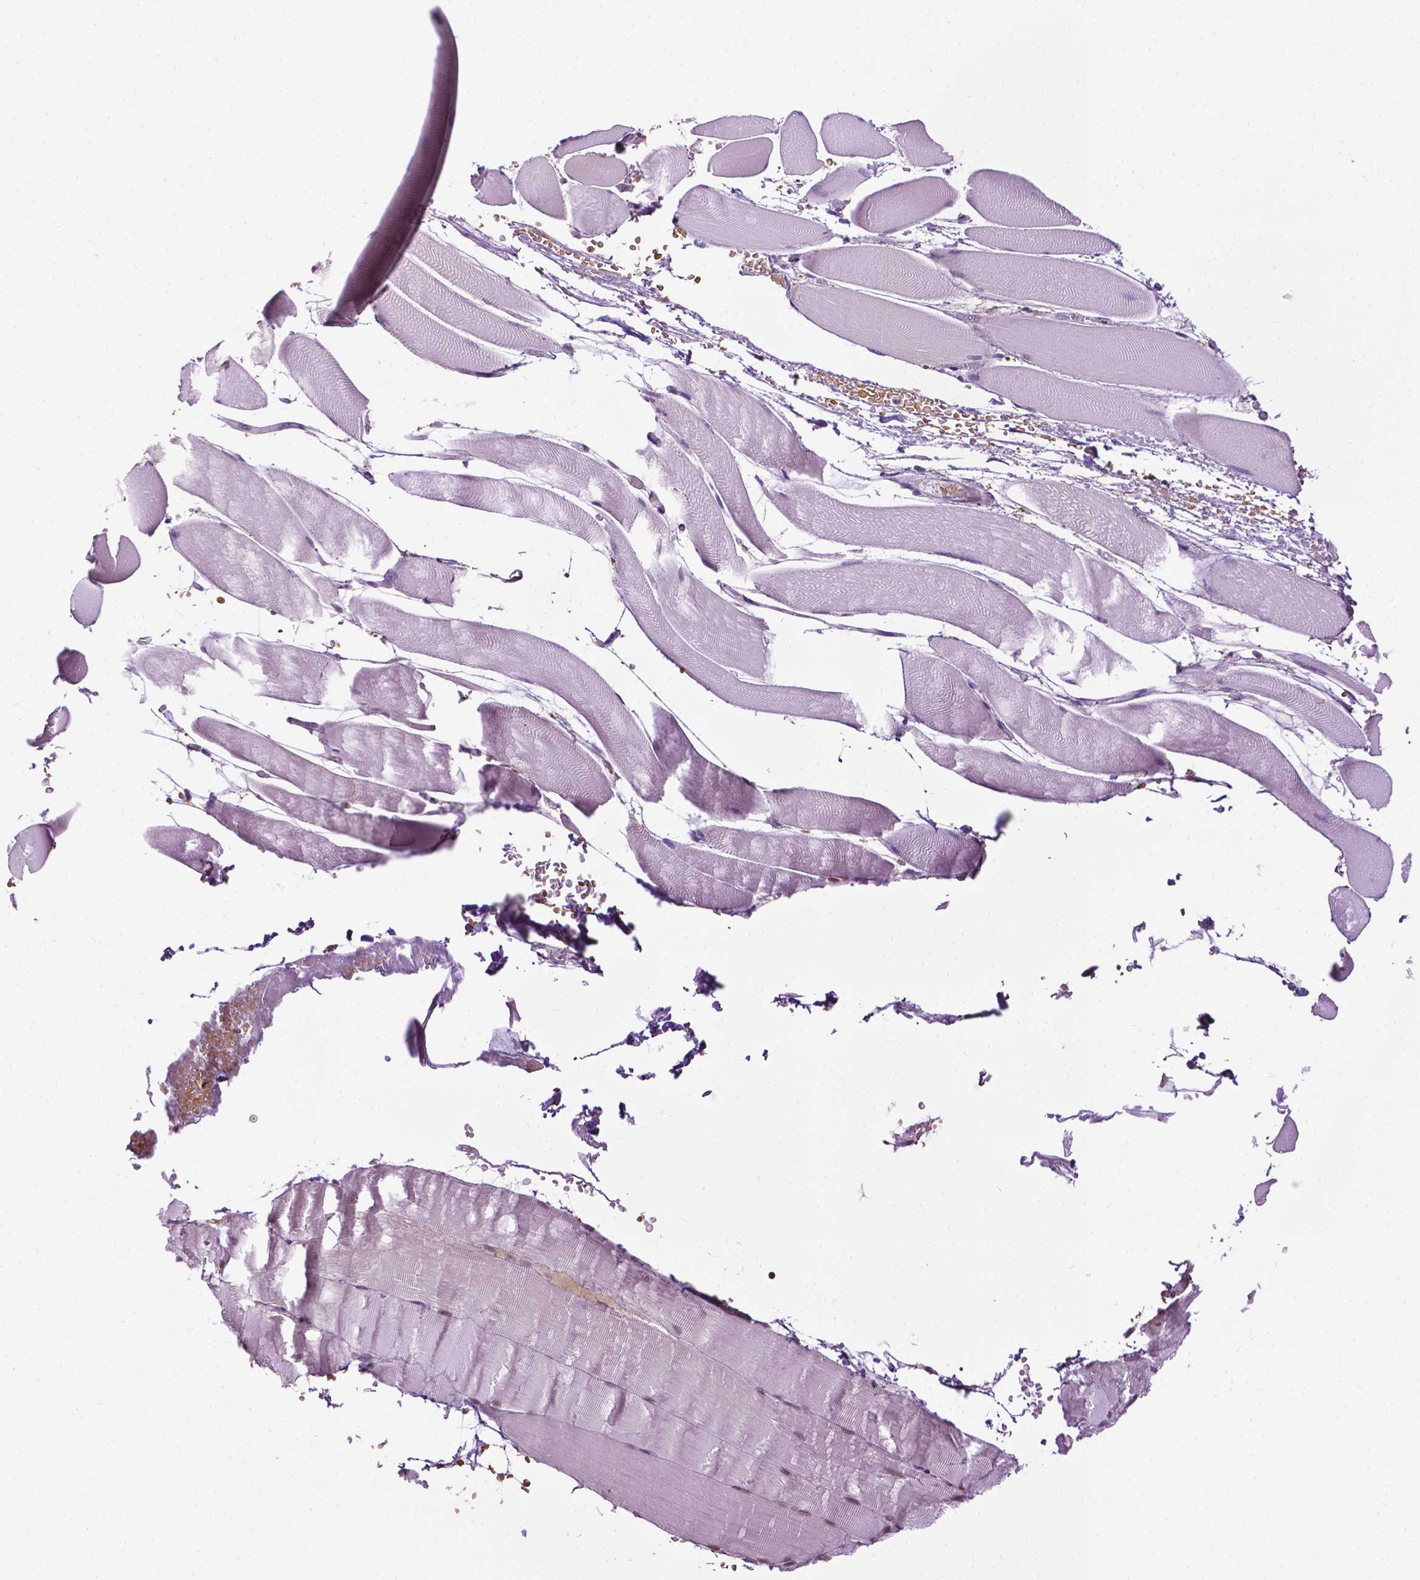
{"staining": {"intensity": "weak", "quantity": "25%-75%", "location": "nuclear"}, "tissue": "skeletal muscle", "cell_type": "Myocytes", "image_type": "normal", "snomed": [{"axis": "morphology", "description": "Normal tissue, NOS"}, {"axis": "topography", "description": "Skeletal muscle"}], "caption": "Immunohistochemistry staining of benign skeletal muscle, which demonstrates low levels of weak nuclear staining in about 25%-75% of myocytes indicating weak nuclear protein staining. The staining was performed using DAB (brown) for protein detection and nuclei were counterstained in hematoxylin (blue).", "gene": "UBQLN4", "patient": {"sex": "female", "age": 37}}